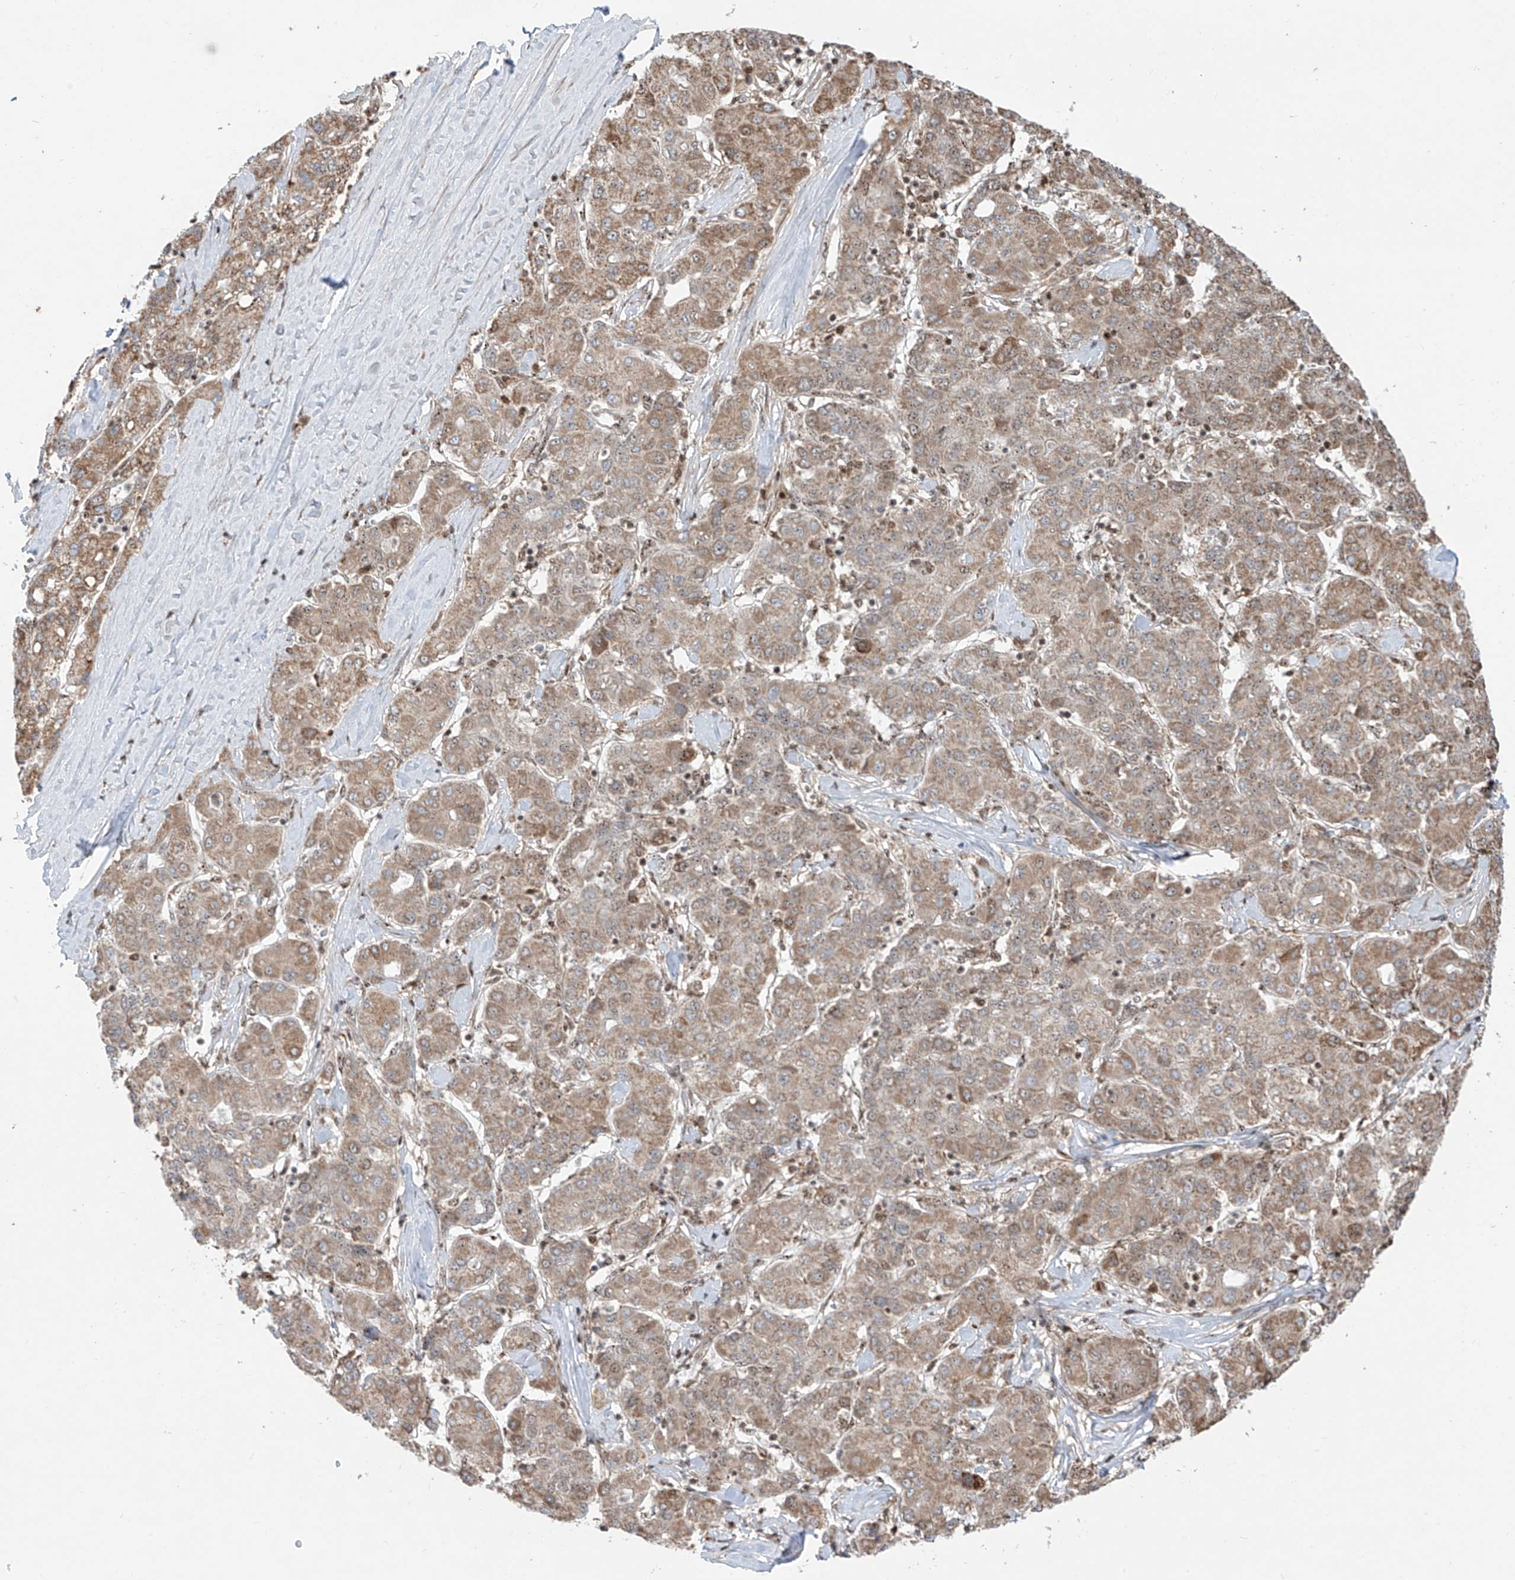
{"staining": {"intensity": "moderate", "quantity": ">75%", "location": "cytoplasmic/membranous"}, "tissue": "liver cancer", "cell_type": "Tumor cells", "image_type": "cancer", "snomed": [{"axis": "morphology", "description": "Carcinoma, Hepatocellular, NOS"}, {"axis": "topography", "description": "Liver"}], "caption": "IHC photomicrograph of liver hepatocellular carcinoma stained for a protein (brown), which exhibits medium levels of moderate cytoplasmic/membranous staining in approximately >75% of tumor cells.", "gene": "ZBTB8A", "patient": {"sex": "male", "age": 65}}